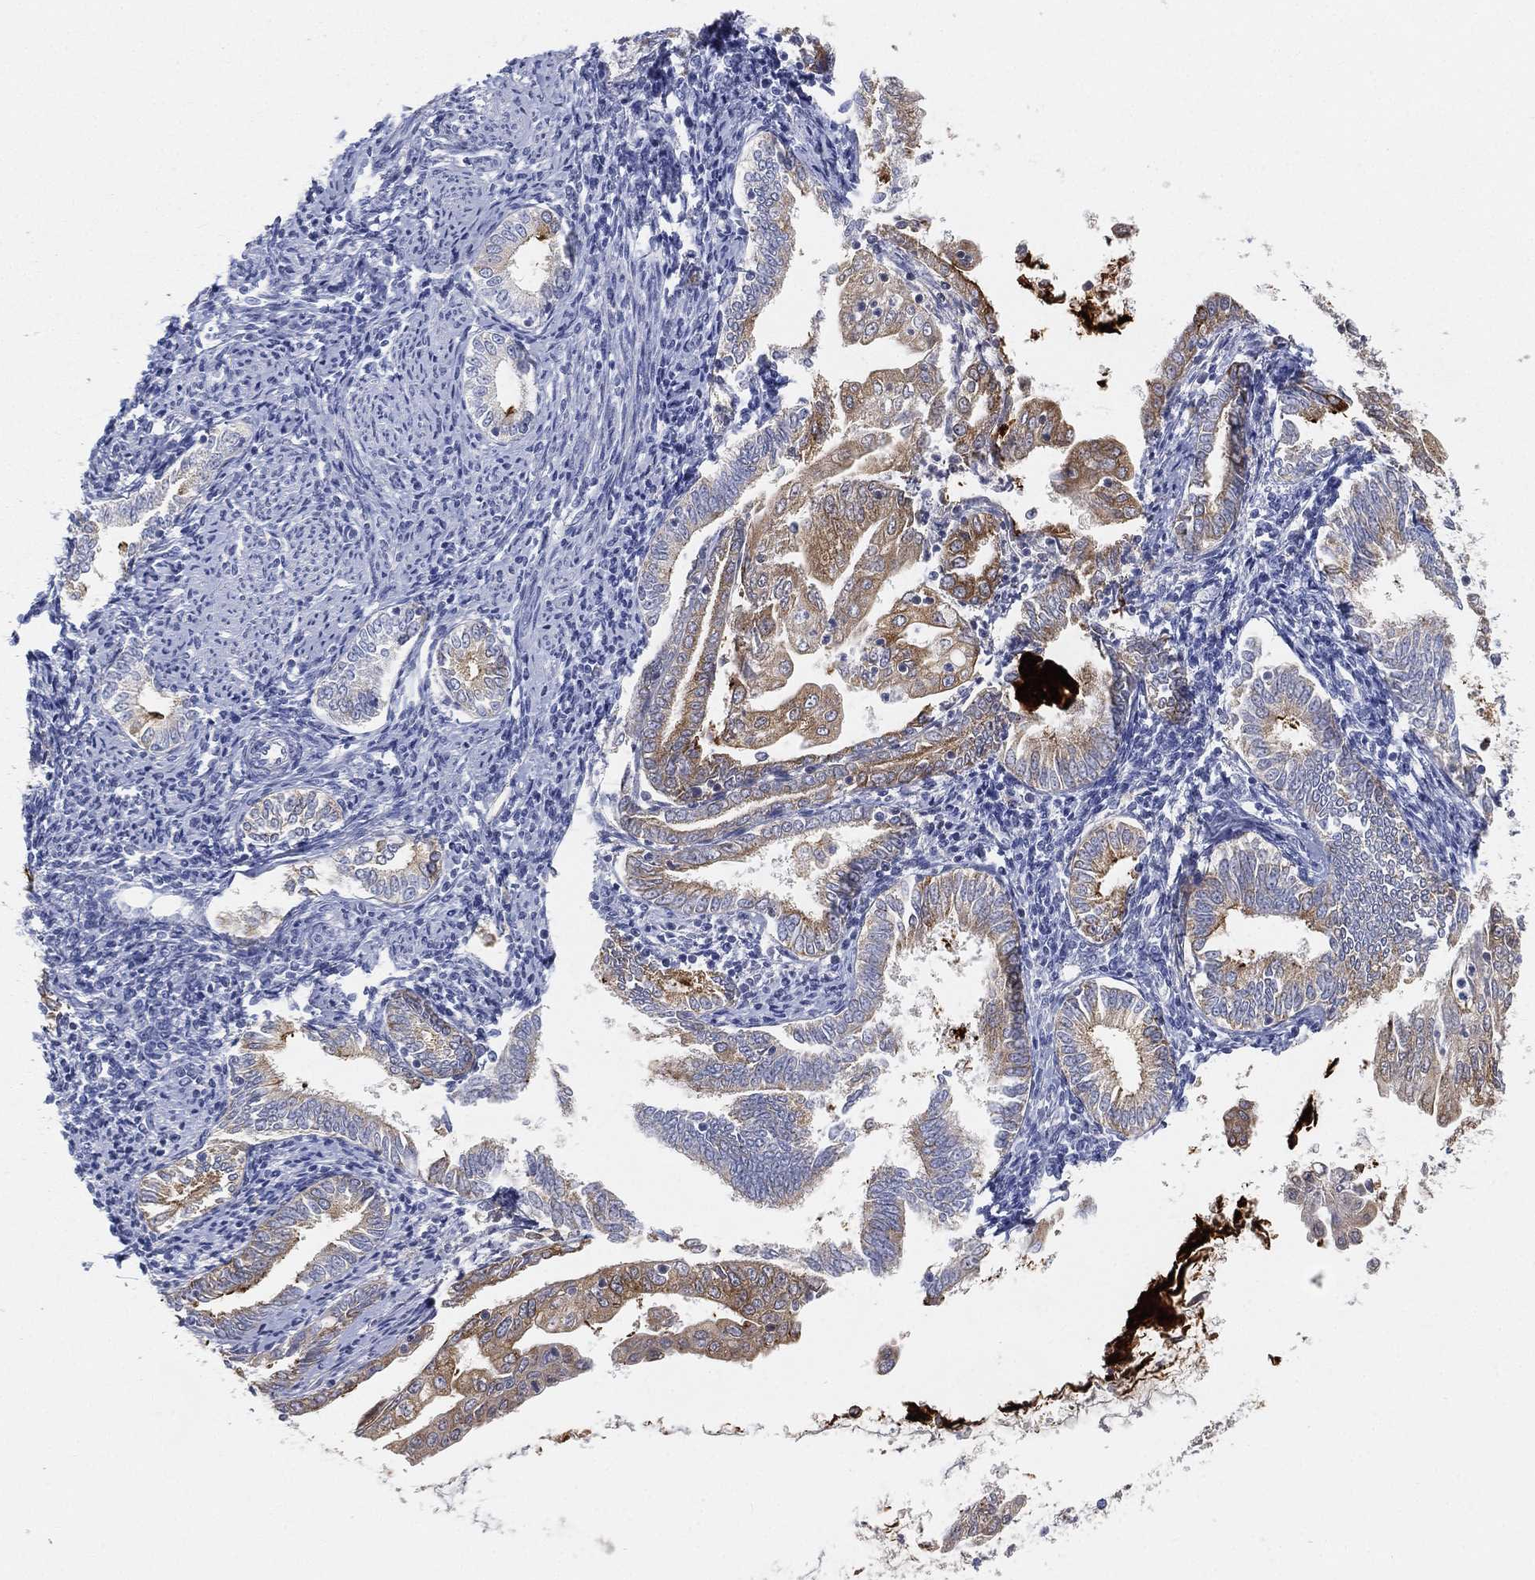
{"staining": {"intensity": "moderate", "quantity": "25%-75%", "location": "cytoplasmic/membranous"}, "tissue": "endometrial cancer", "cell_type": "Tumor cells", "image_type": "cancer", "snomed": [{"axis": "morphology", "description": "Adenocarcinoma, NOS"}, {"axis": "topography", "description": "Endometrium"}], "caption": "Human endometrial cancer (adenocarcinoma) stained with a brown dye reveals moderate cytoplasmic/membranous positive positivity in approximately 25%-75% of tumor cells.", "gene": "TMEM25", "patient": {"sex": "female", "age": 56}}